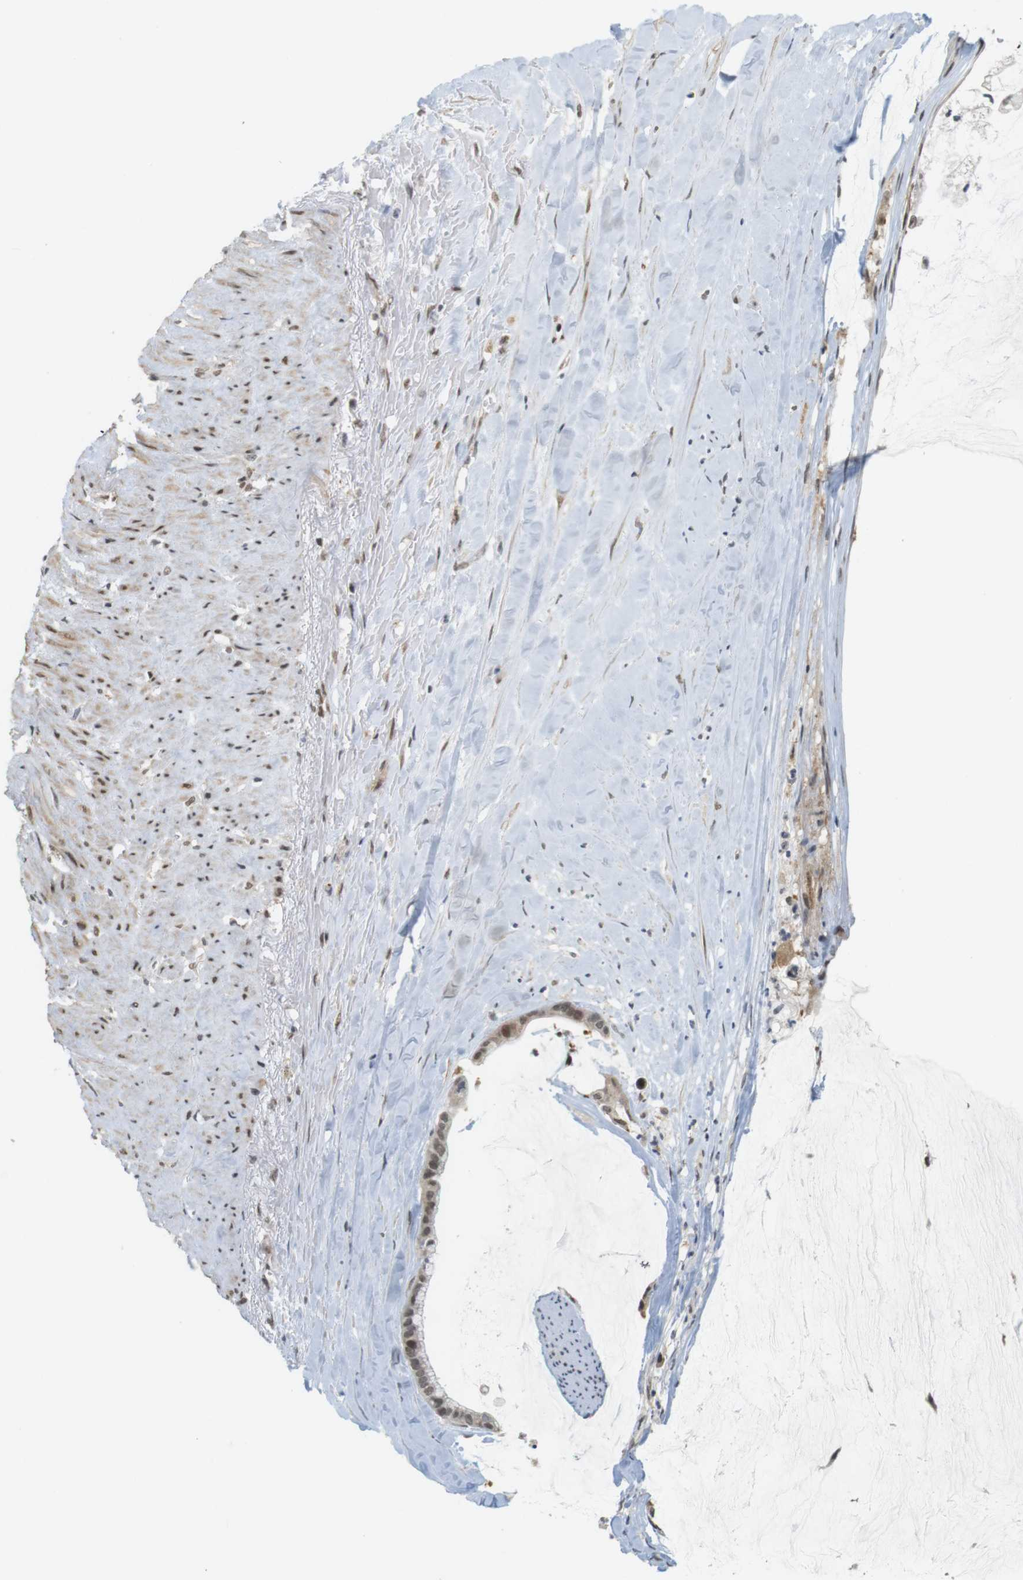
{"staining": {"intensity": "moderate", "quantity": ">75%", "location": "nuclear"}, "tissue": "pancreatic cancer", "cell_type": "Tumor cells", "image_type": "cancer", "snomed": [{"axis": "morphology", "description": "Adenocarcinoma, NOS"}, {"axis": "topography", "description": "Pancreas"}], "caption": "Protein staining of pancreatic cancer (adenocarcinoma) tissue shows moderate nuclear expression in approximately >75% of tumor cells.", "gene": "BRD4", "patient": {"sex": "male", "age": 41}}